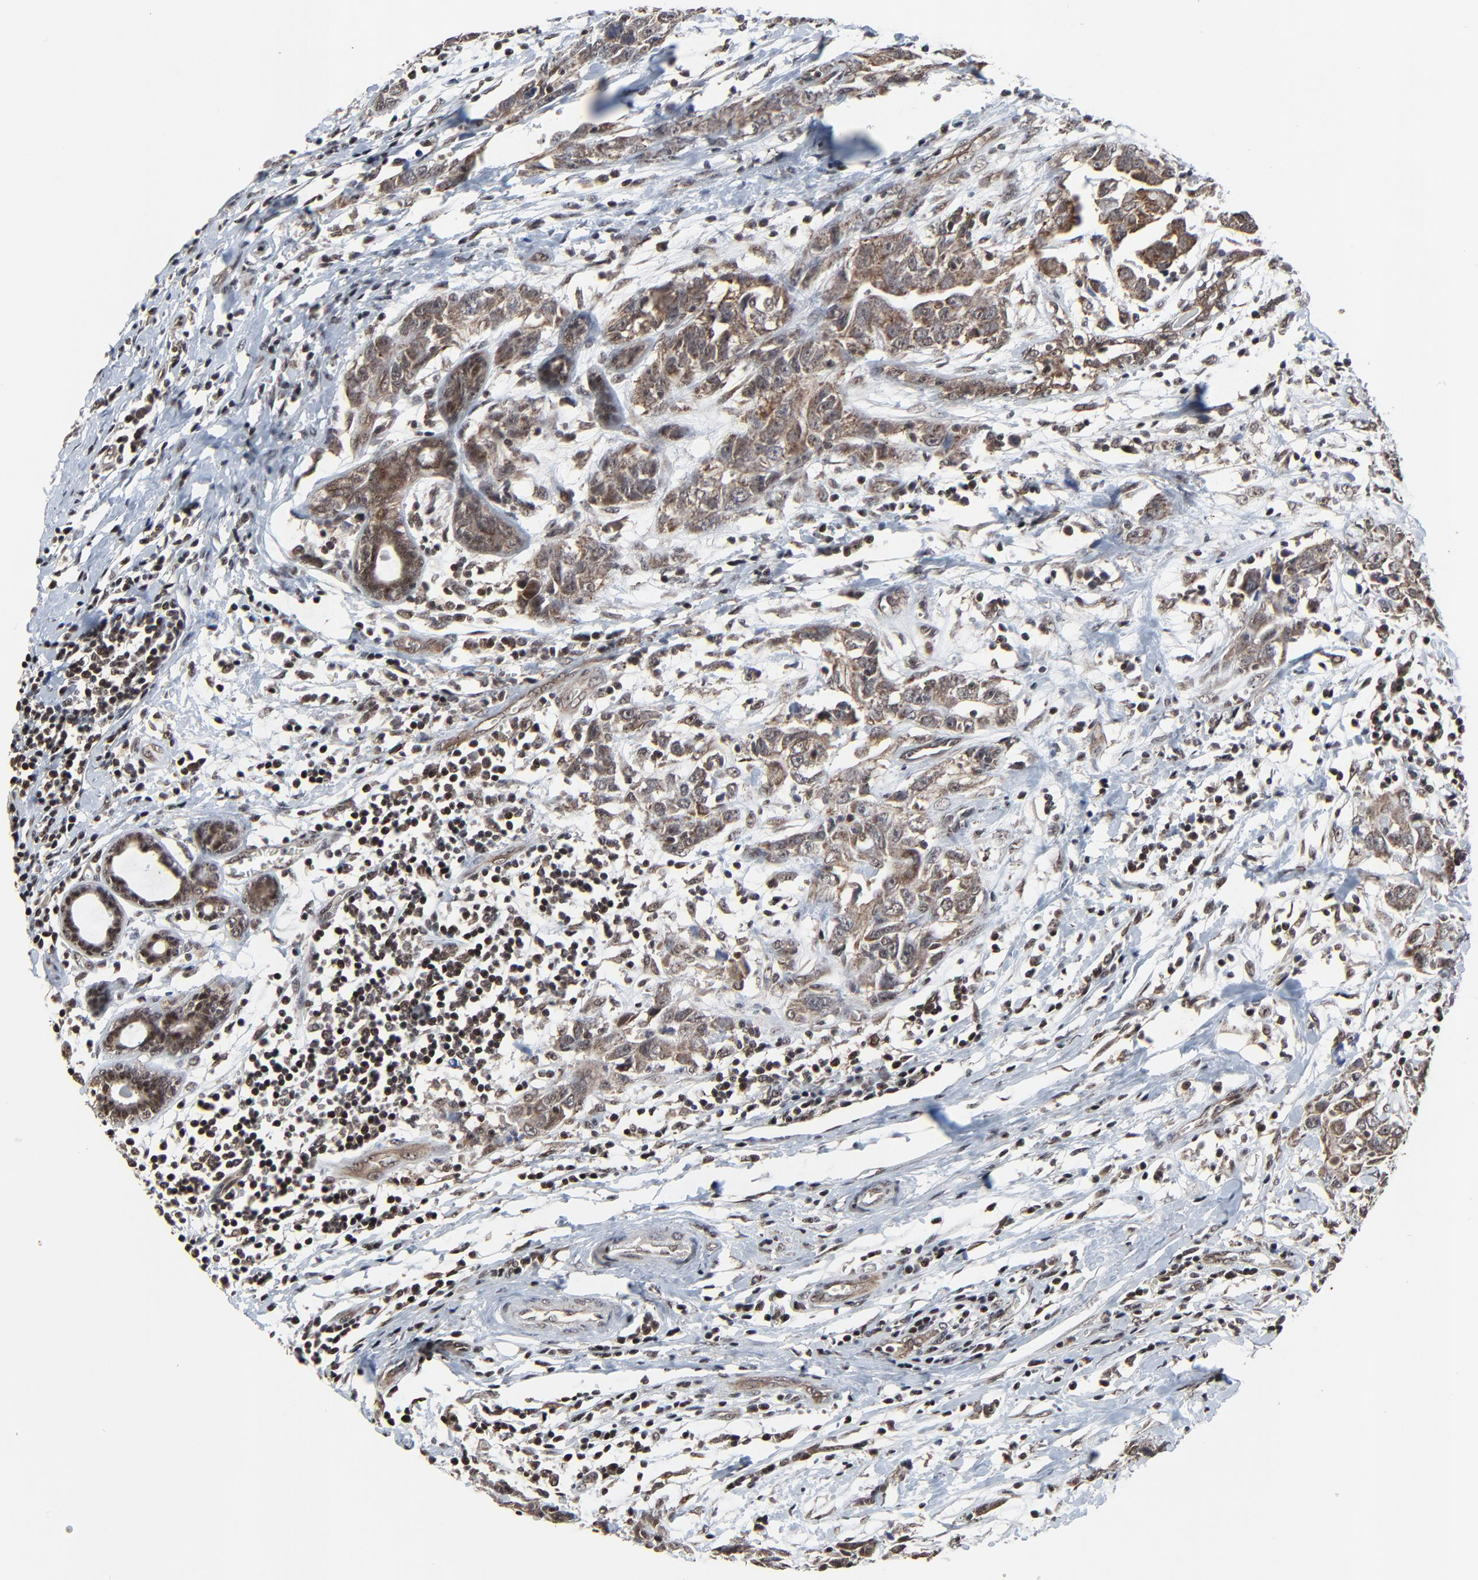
{"staining": {"intensity": "weak", "quantity": ">75%", "location": "cytoplasmic/membranous"}, "tissue": "breast cancer", "cell_type": "Tumor cells", "image_type": "cancer", "snomed": [{"axis": "morphology", "description": "Duct carcinoma"}, {"axis": "topography", "description": "Breast"}], "caption": "Weak cytoplasmic/membranous expression is present in approximately >75% of tumor cells in intraductal carcinoma (breast).", "gene": "RHOJ", "patient": {"sex": "female", "age": 50}}